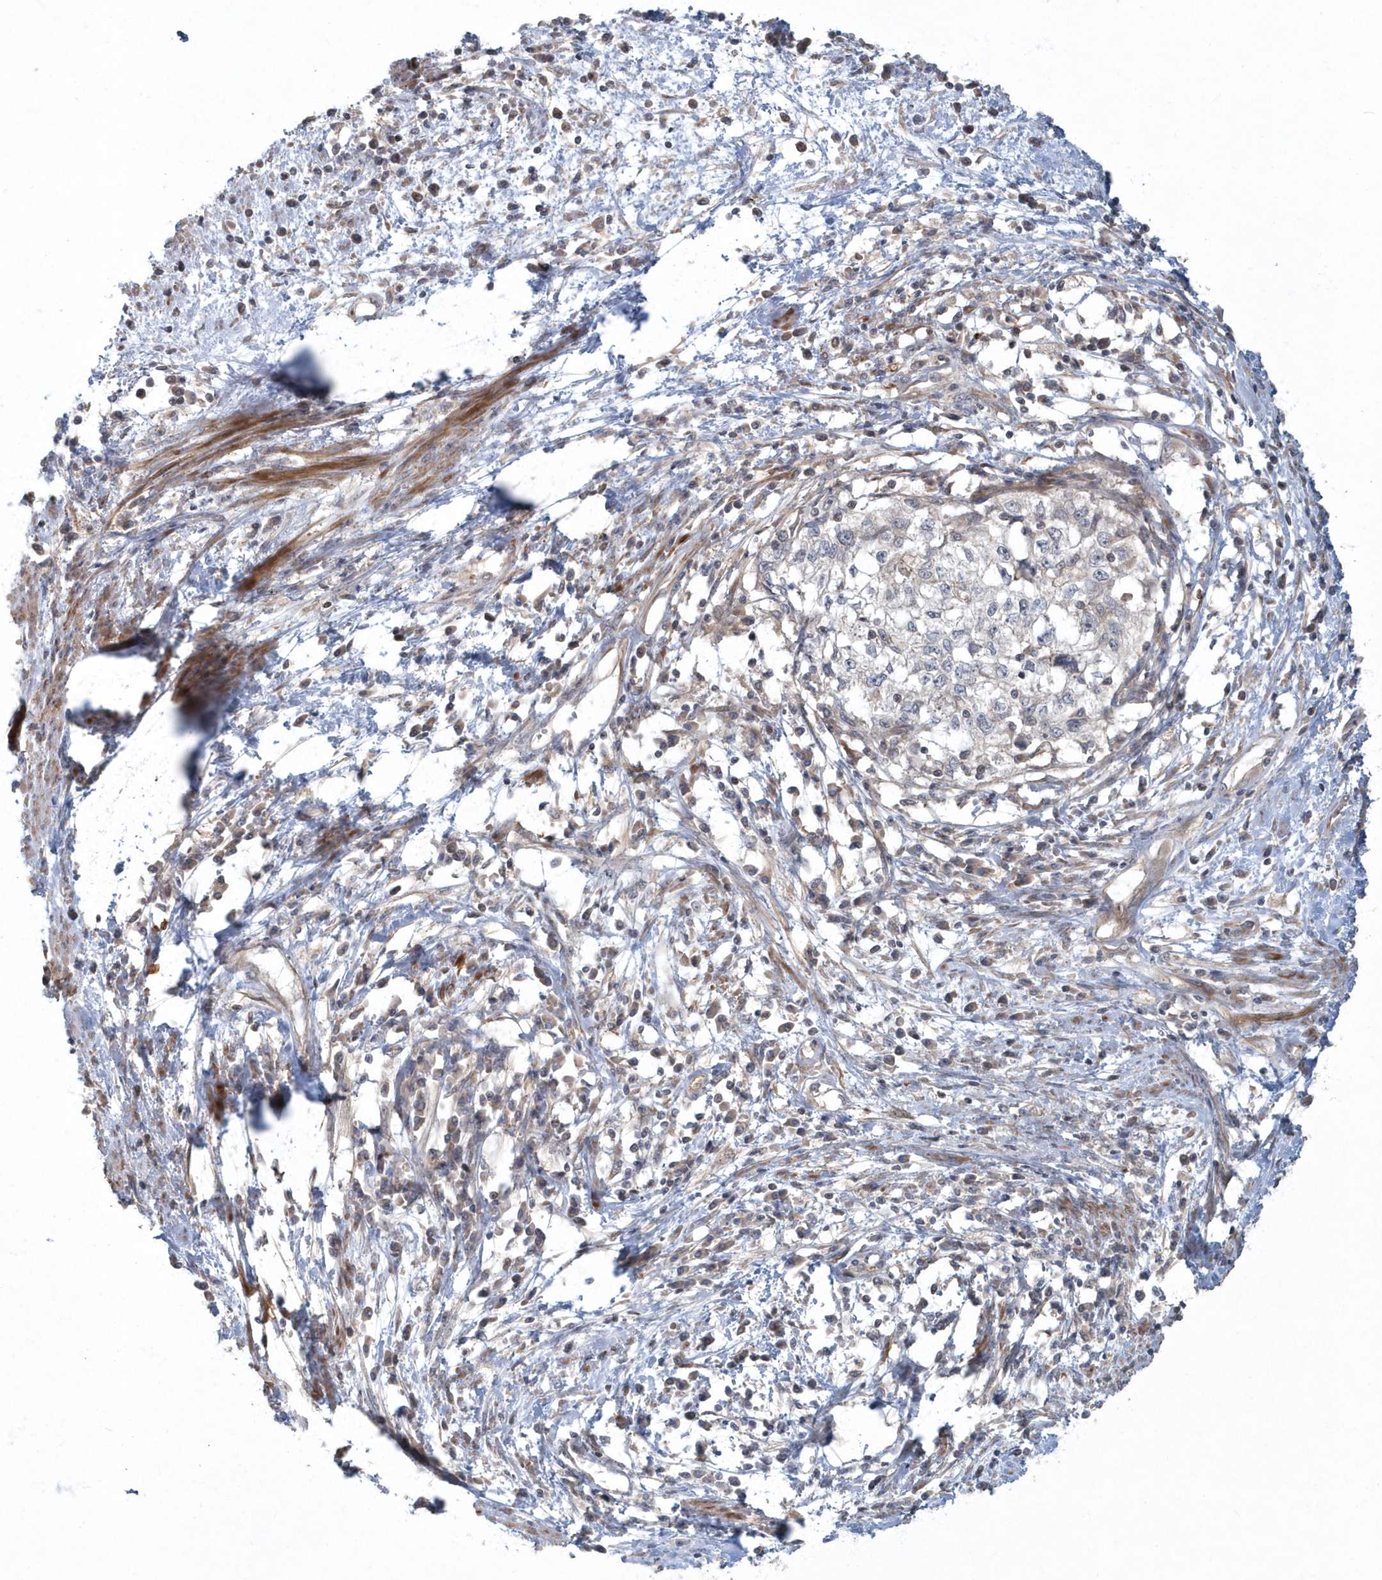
{"staining": {"intensity": "negative", "quantity": "none", "location": "none"}, "tissue": "cervical cancer", "cell_type": "Tumor cells", "image_type": "cancer", "snomed": [{"axis": "morphology", "description": "Squamous cell carcinoma, NOS"}, {"axis": "topography", "description": "Cervix"}], "caption": "Tumor cells show no significant expression in squamous cell carcinoma (cervical). Brightfield microscopy of immunohistochemistry (IHC) stained with DAB (brown) and hematoxylin (blue), captured at high magnification.", "gene": "ARHGEF38", "patient": {"sex": "female", "age": 57}}